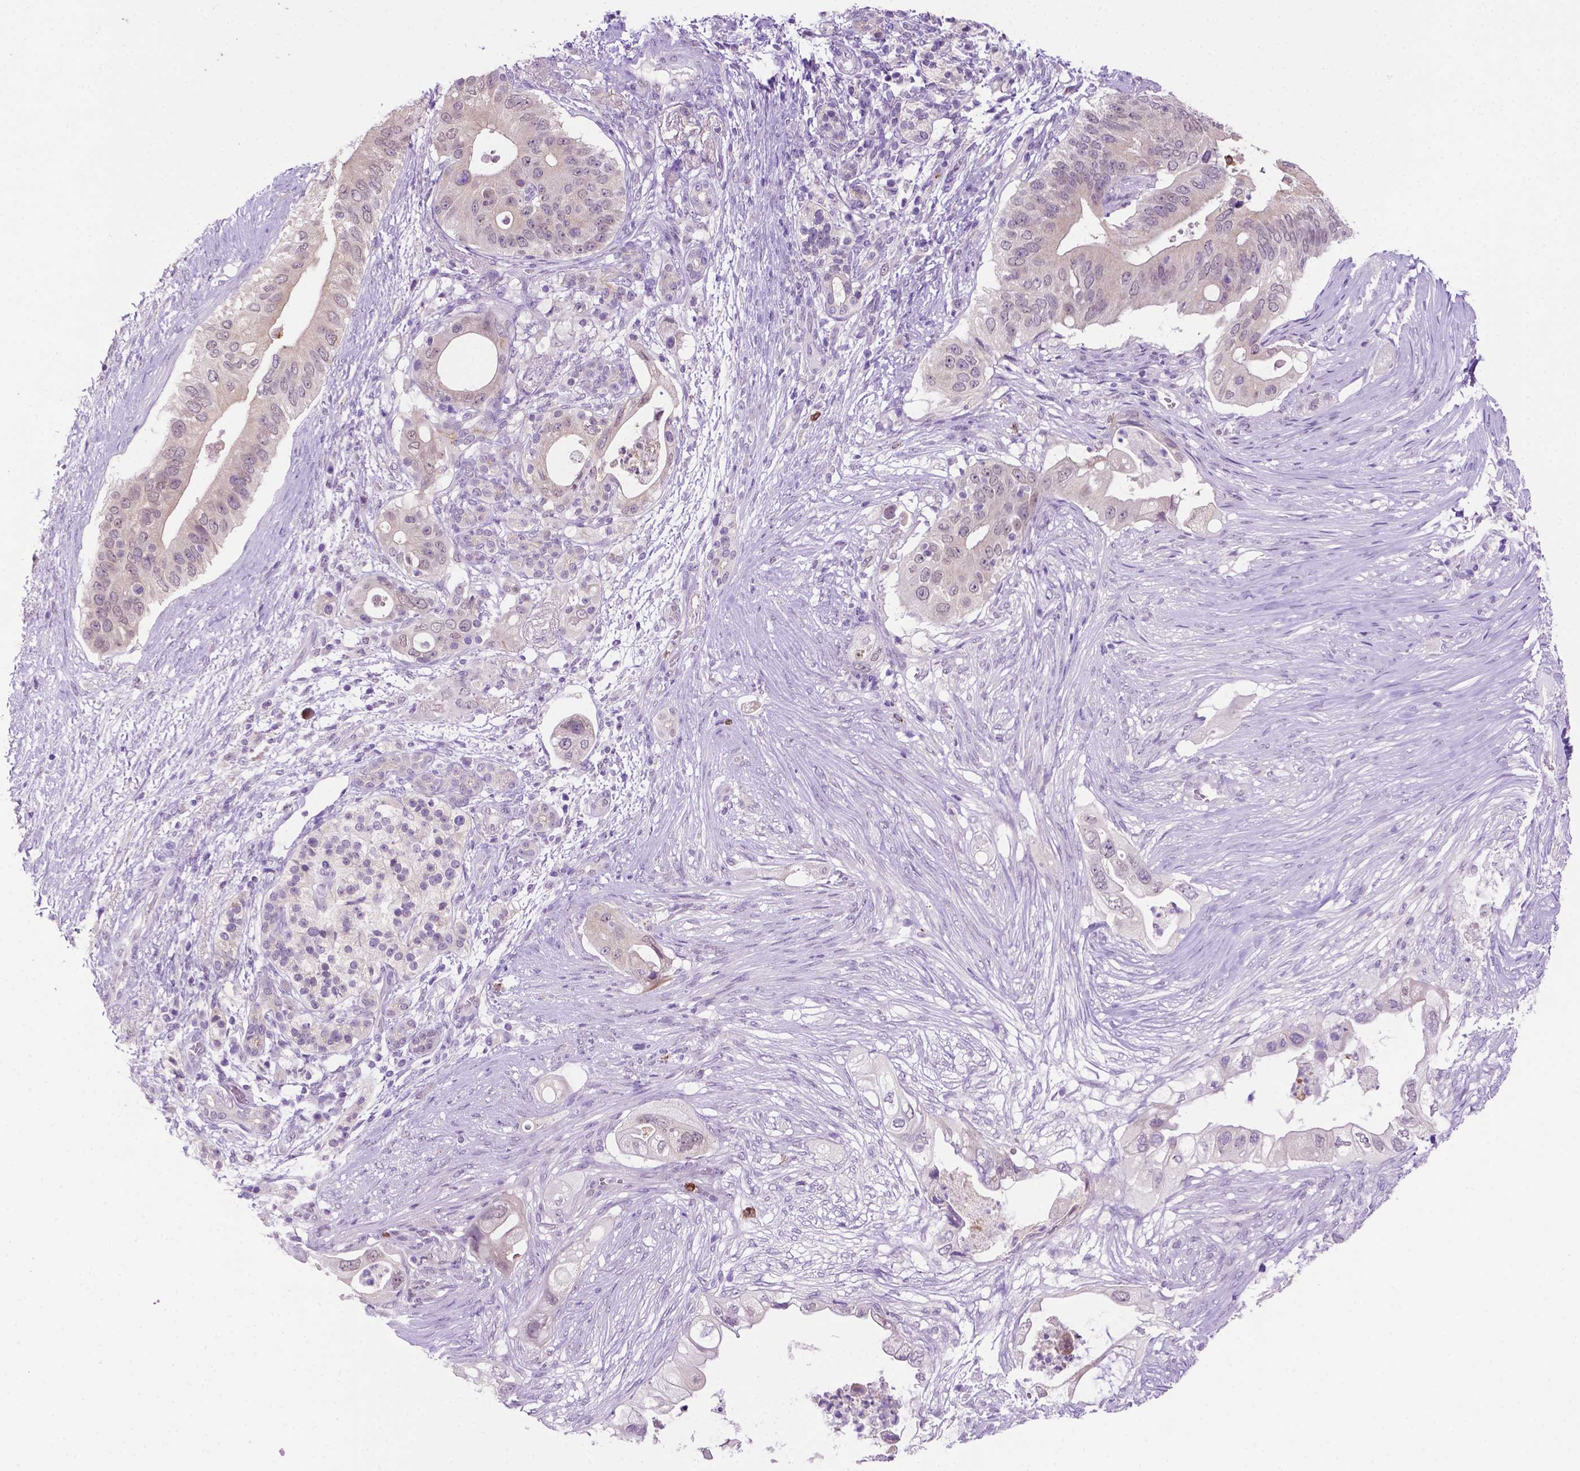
{"staining": {"intensity": "negative", "quantity": "none", "location": "none"}, "tissue": "pancreatic cancer", "cell_type": "Tumor cells", "image_type": "cancer", "snomed": [{"axis": "morphology", "description": "Adenocarcinoma, NOS"}, {"axis": "topography", "description": "Pancreas"}], "caption": "Pancreatic cancer (adenocarcinoma) was stained to show a protein in brown. There is no significant staining in tumor cells.", "gene": "MMP27", "patient": {"sex": "female", "age": 72}}